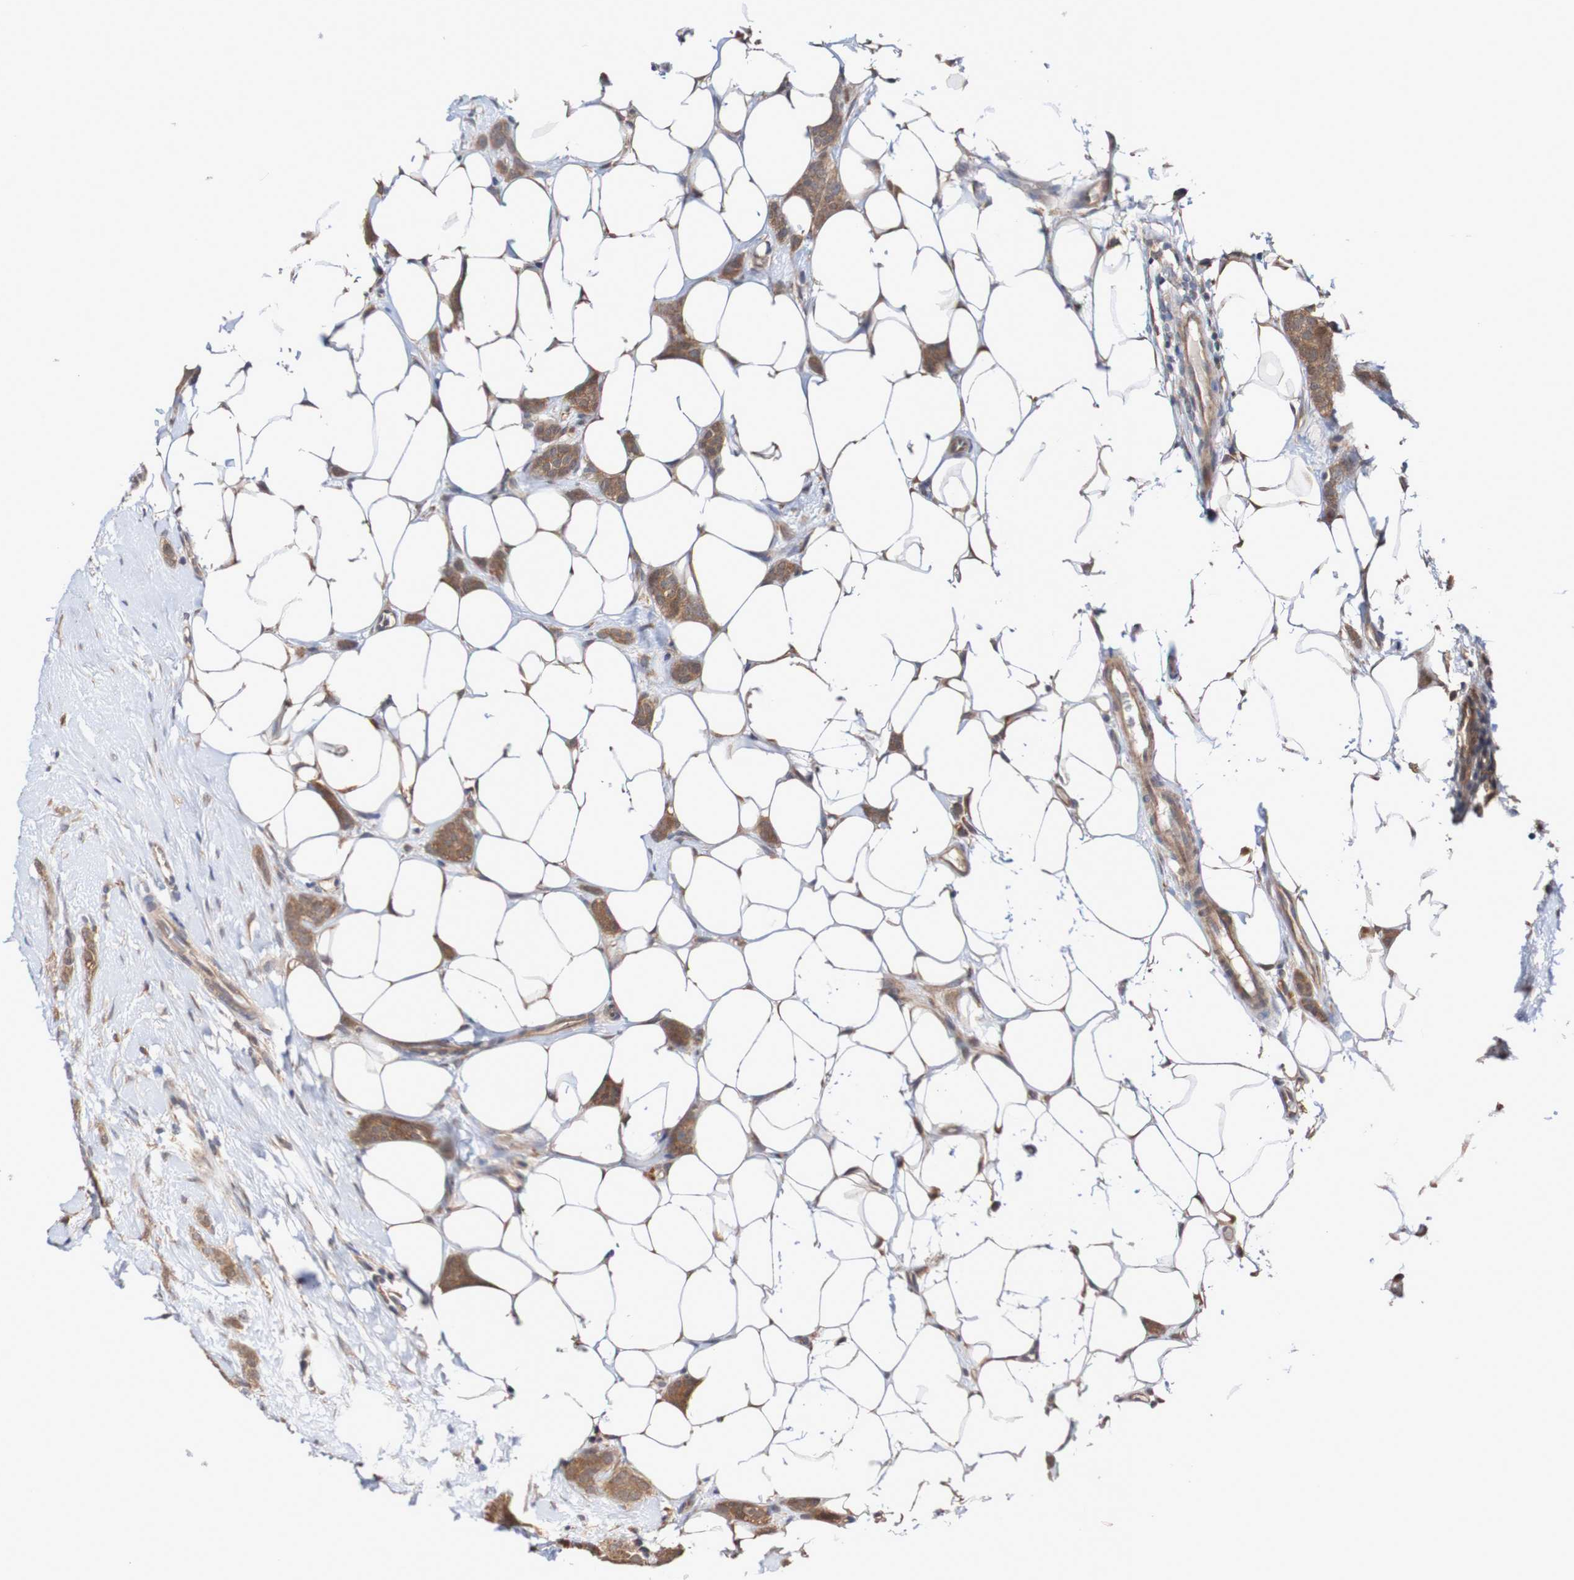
{"staining": {"intensity": "moderate", "quantity": ">75%", "location": "cytoplasmic/membranous"}, "tissue": "breast cancer", "cell_type": "Tumor cells", "image_type": "cancer", "snomed": [{"axis": "morphology", "description": "Lobular carcinoma"}, {"axis": "topography", "description": "Skin"}, {"axis": "topography", "description": "Breast"}], "caption": "Protein expression by immunohistochemistry shows moderate cytoplasmic/membranous staining in about >75% of tumor cells in breast lobular carcinoma.", "gene": "PHPT1", "patient": {"sex": "female", "age": 46}}